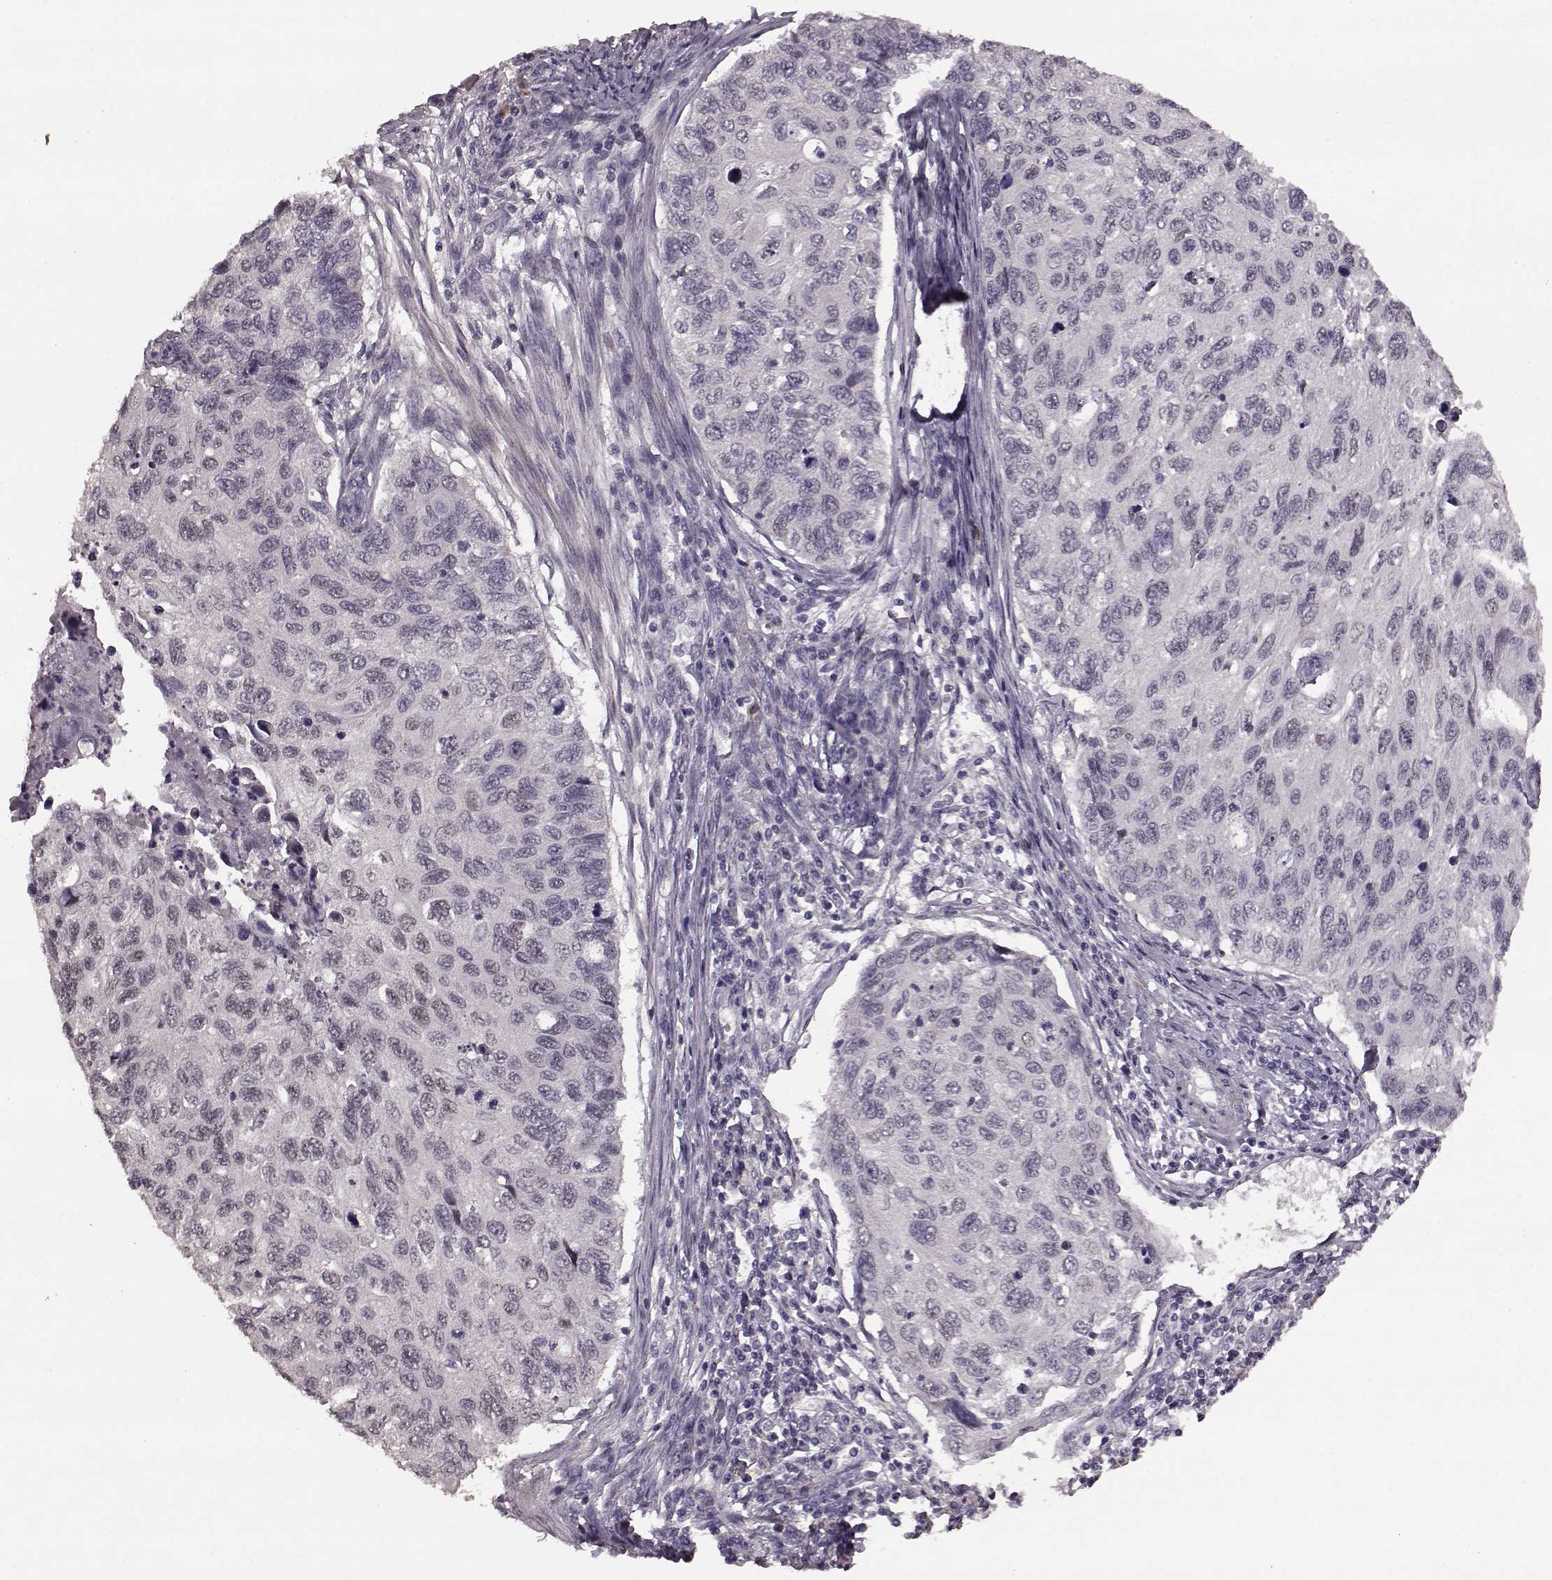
{"staining": {"intensity": "negative", "quantity": "none", "location": "none"}, "tissue": "cervical cancer", "cell_type": "Tumor cells", "image_type": "cancer", "snomed": [{"axis": "morphology", "description": "Squamous cell carcinoma, NOS"}, {"axis": "topography", "description": "Cervix"}], "caption": "The photomicrograph reveals no staining of tumor cells in squamous cell carcinoma (cervical). (Immunohistochemistry (ihc), brightfield microscopy, high magnification).", "gene": "SLC52A3", "patient": {"sex": "female", "age": 70}}